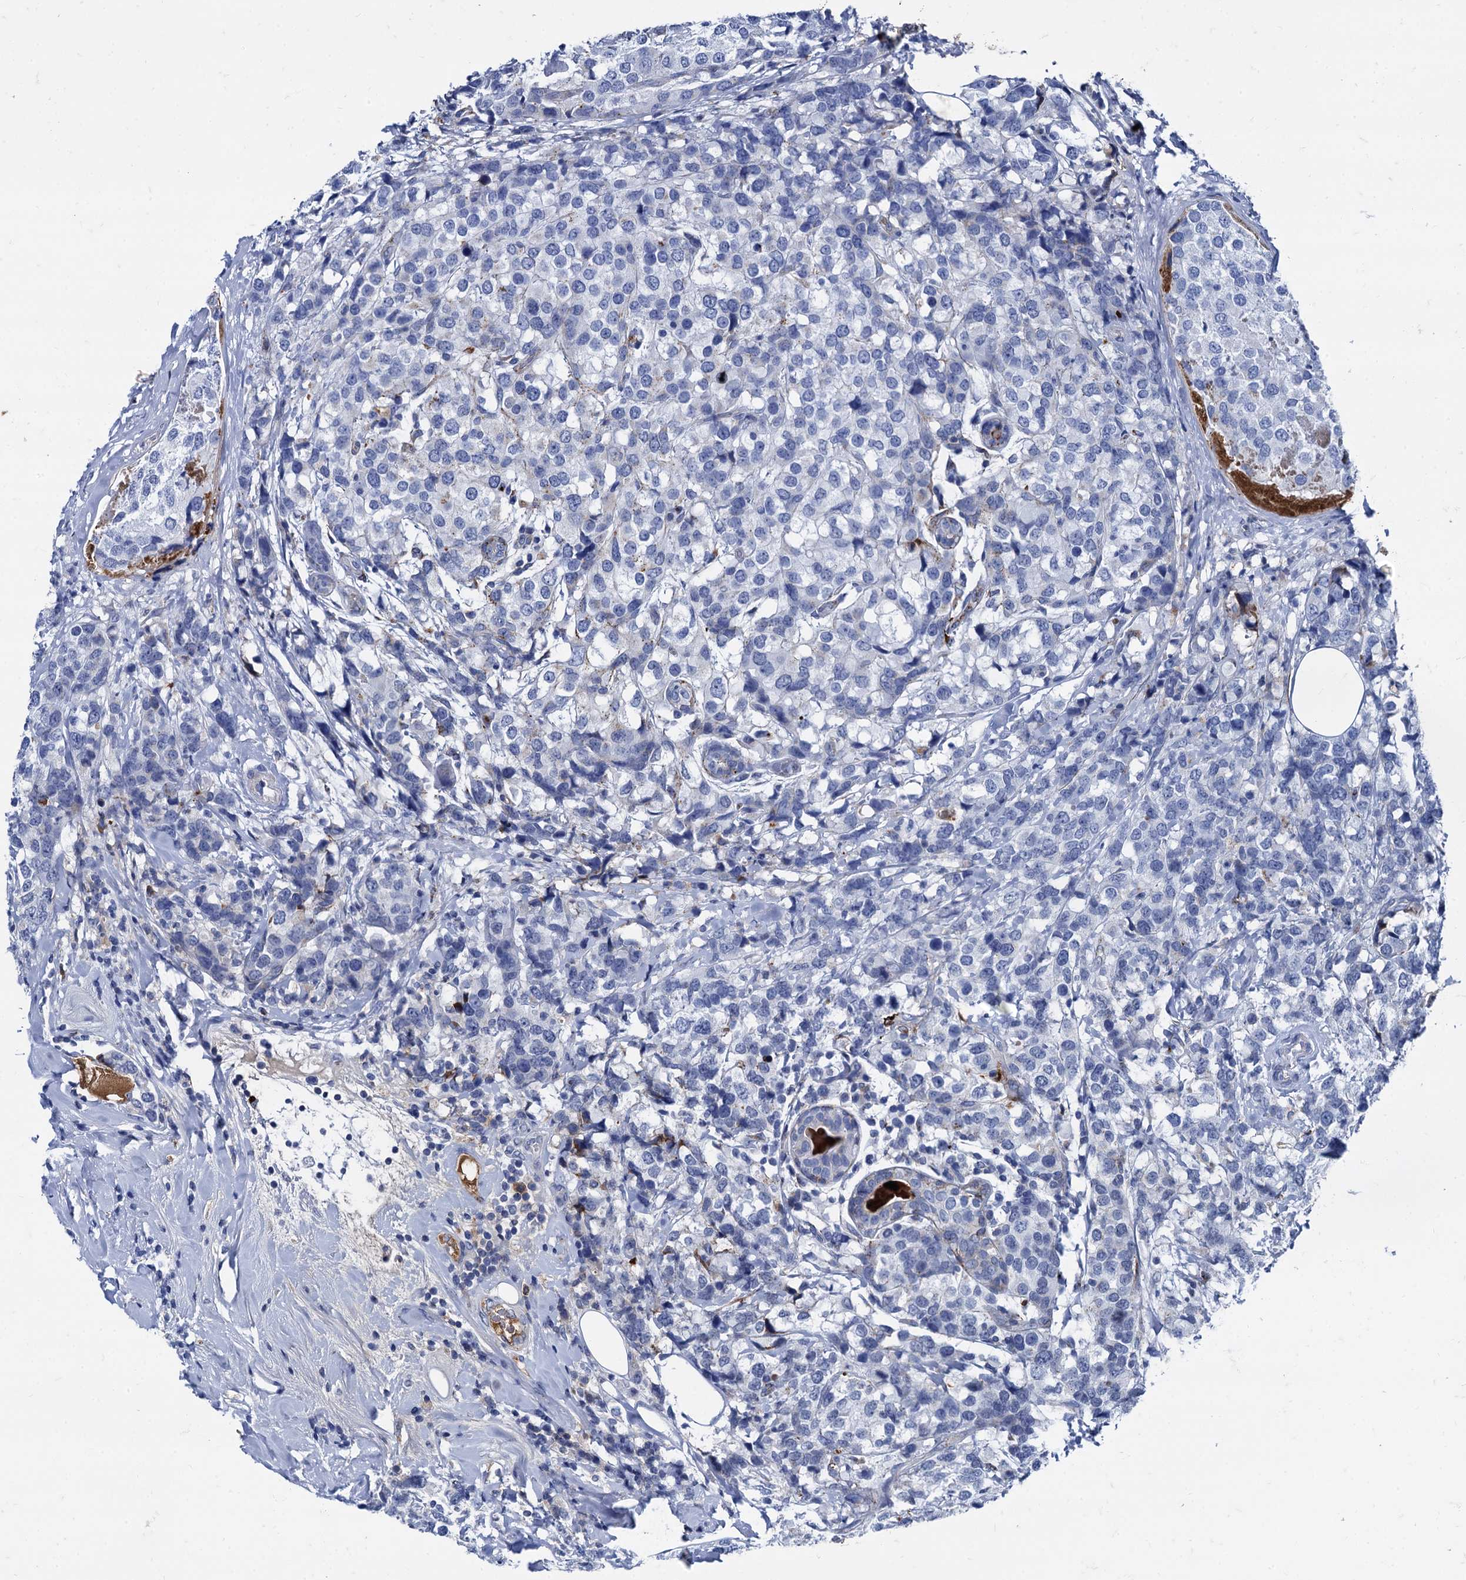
{"staining": {"intensity": "moderate", "quantity": "<25%", "location": "nuclear"}, "tissue": "breast cancer", "cell_type": "Tumor cells", "image_type": "cancer", "snomed": [{"axis": "morphology", "description": "Lobular carcinoma"}, {"axis": "topography", "description": "Breast"}], "caption": "Tumor cells reveal low levels of moderate nuclear expression in approximately <25% of cells in human breast cancer (lobular carcinoma).", "gene": "APOD", "patient": {"sex": "female", "age": 59}}